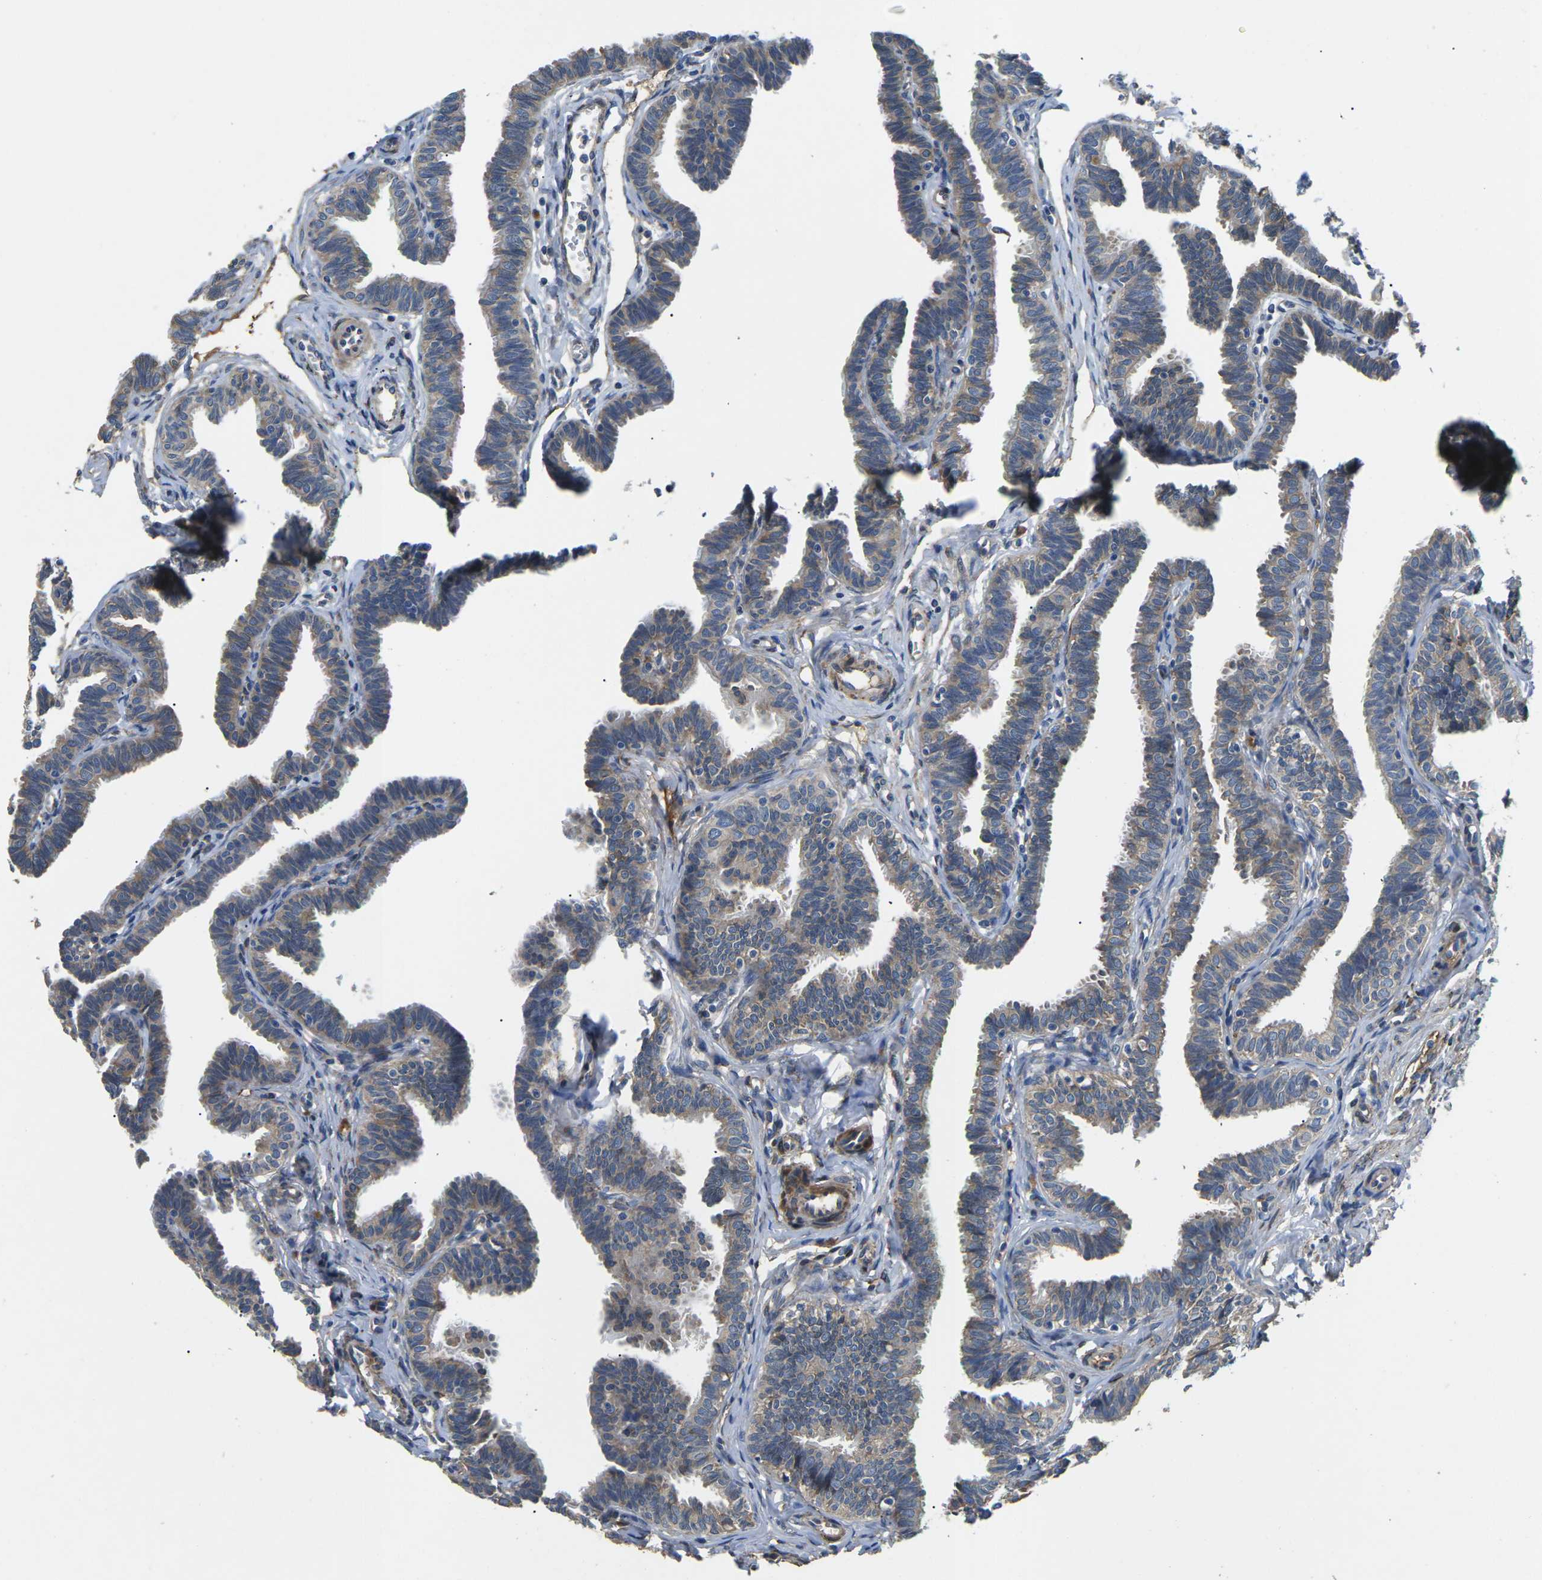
{"staining": {"intensity": "weak", "quantity": ">75%", "location": "cytoplasmic/membranous"}, "tissue": "fallopian tube", "cell_type": "Glandular cells", "image_type": "normal", "snomed": [{"axis": "morphology", "description": "Normal tissue, NOS"}, {"axis": "topography", "description": "Fallopian tube"}, {"axis": "topography", "description": "Ovary"}], "caption": "The histopathology image reveals a brown stain indicating the presence of a protein in the cytoplasmic/membranous of glandular cells in fallopian tube.", "gene": "PDZD8", "patient": {"sex": "female", "age": 23}}